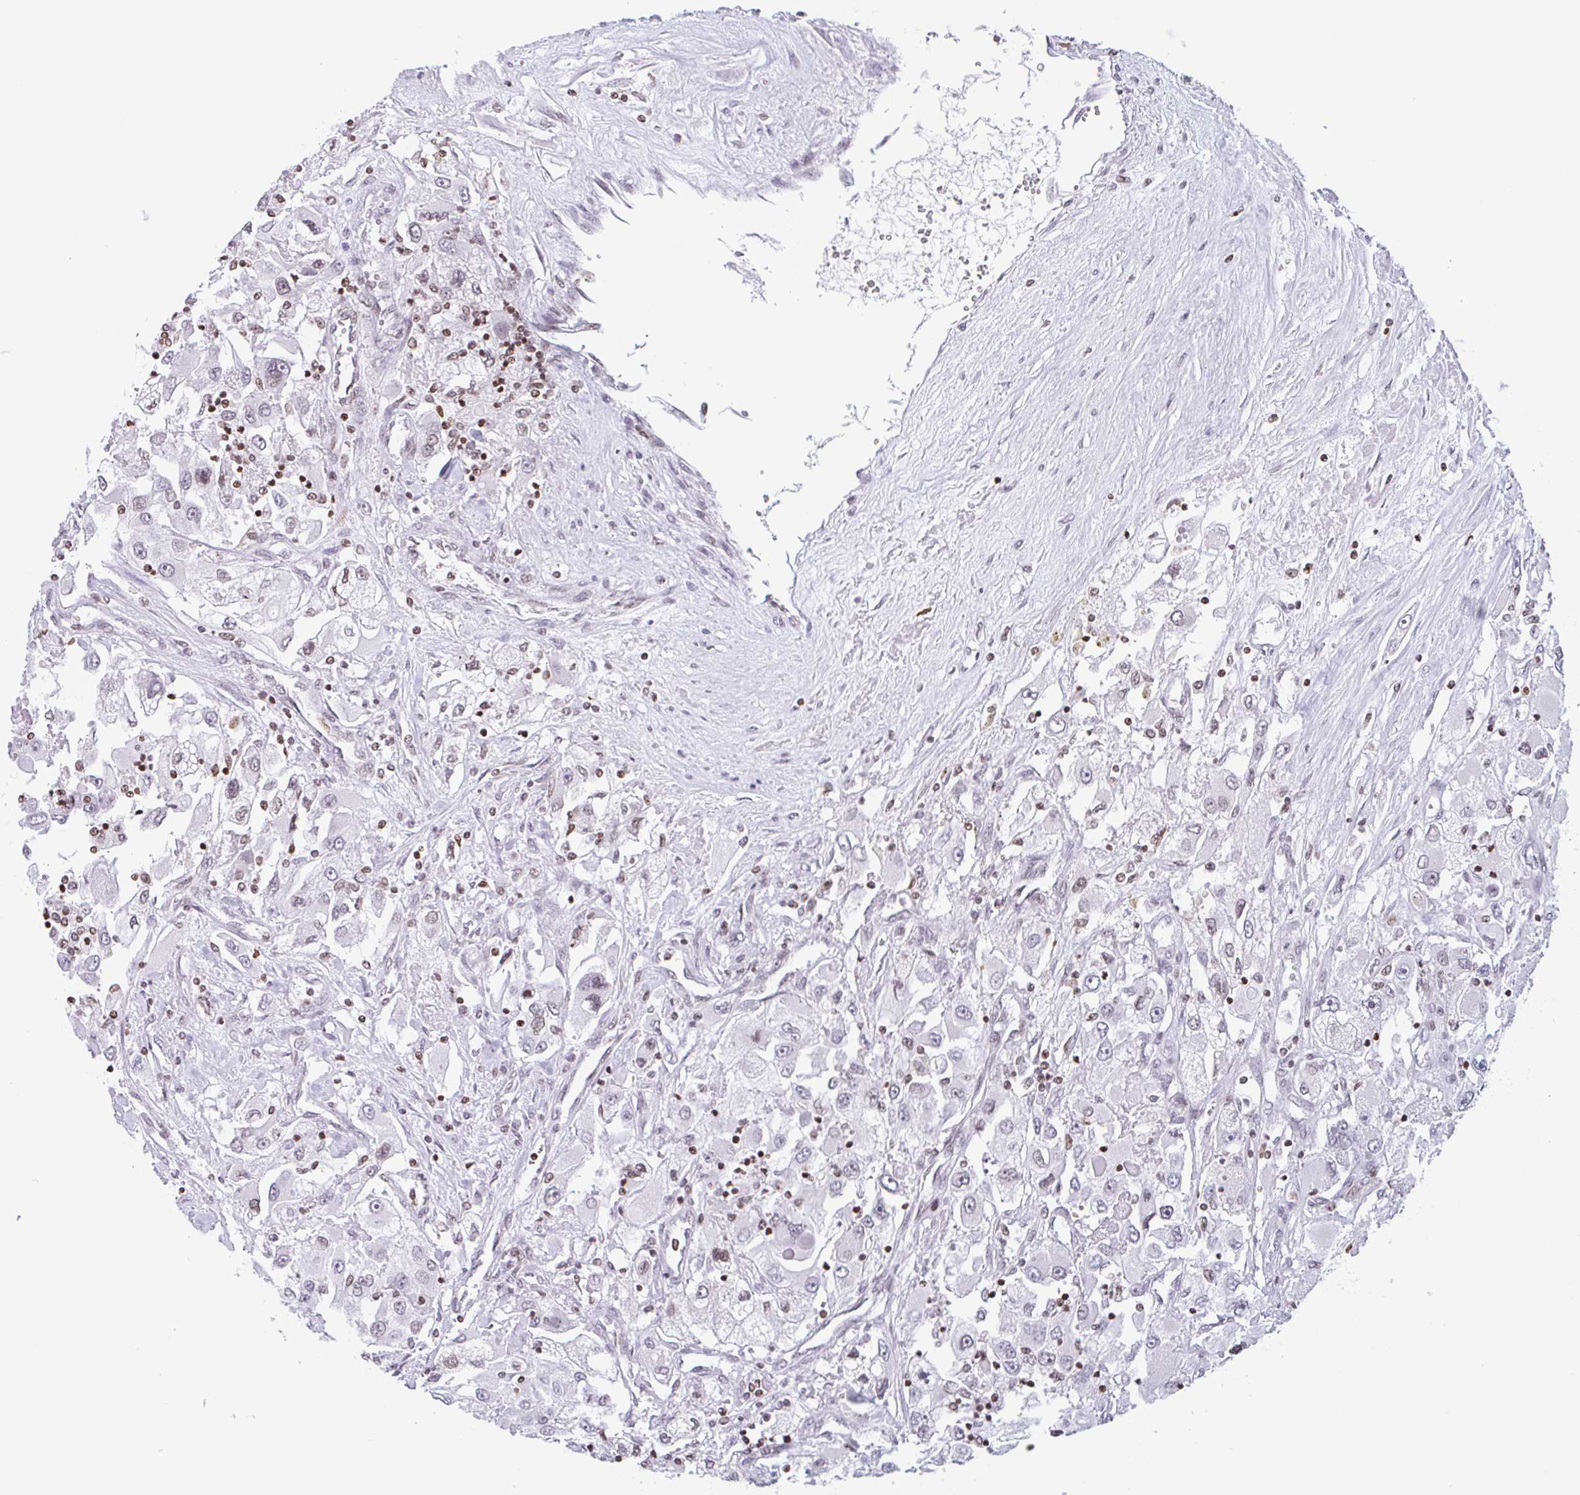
{"staining": {"intensity": "weak", "quantity": "<25%", "location": "nuclear"}, "tissue": "renal cancer", "cell_type": "Tumor cells", "image_type": "cancer", "snomed": [{"axis": "morphology", "description": "Adenocarcinoma, NOS"}, {"axis": "topography", "description": "Kidney"}], "caption": "This is an IHC histopathology image of human renal adenocarcinoma. There is no staining in tumor cells.", "gene": "NOL6", "patient": {"sex": "female", "age": 52}}